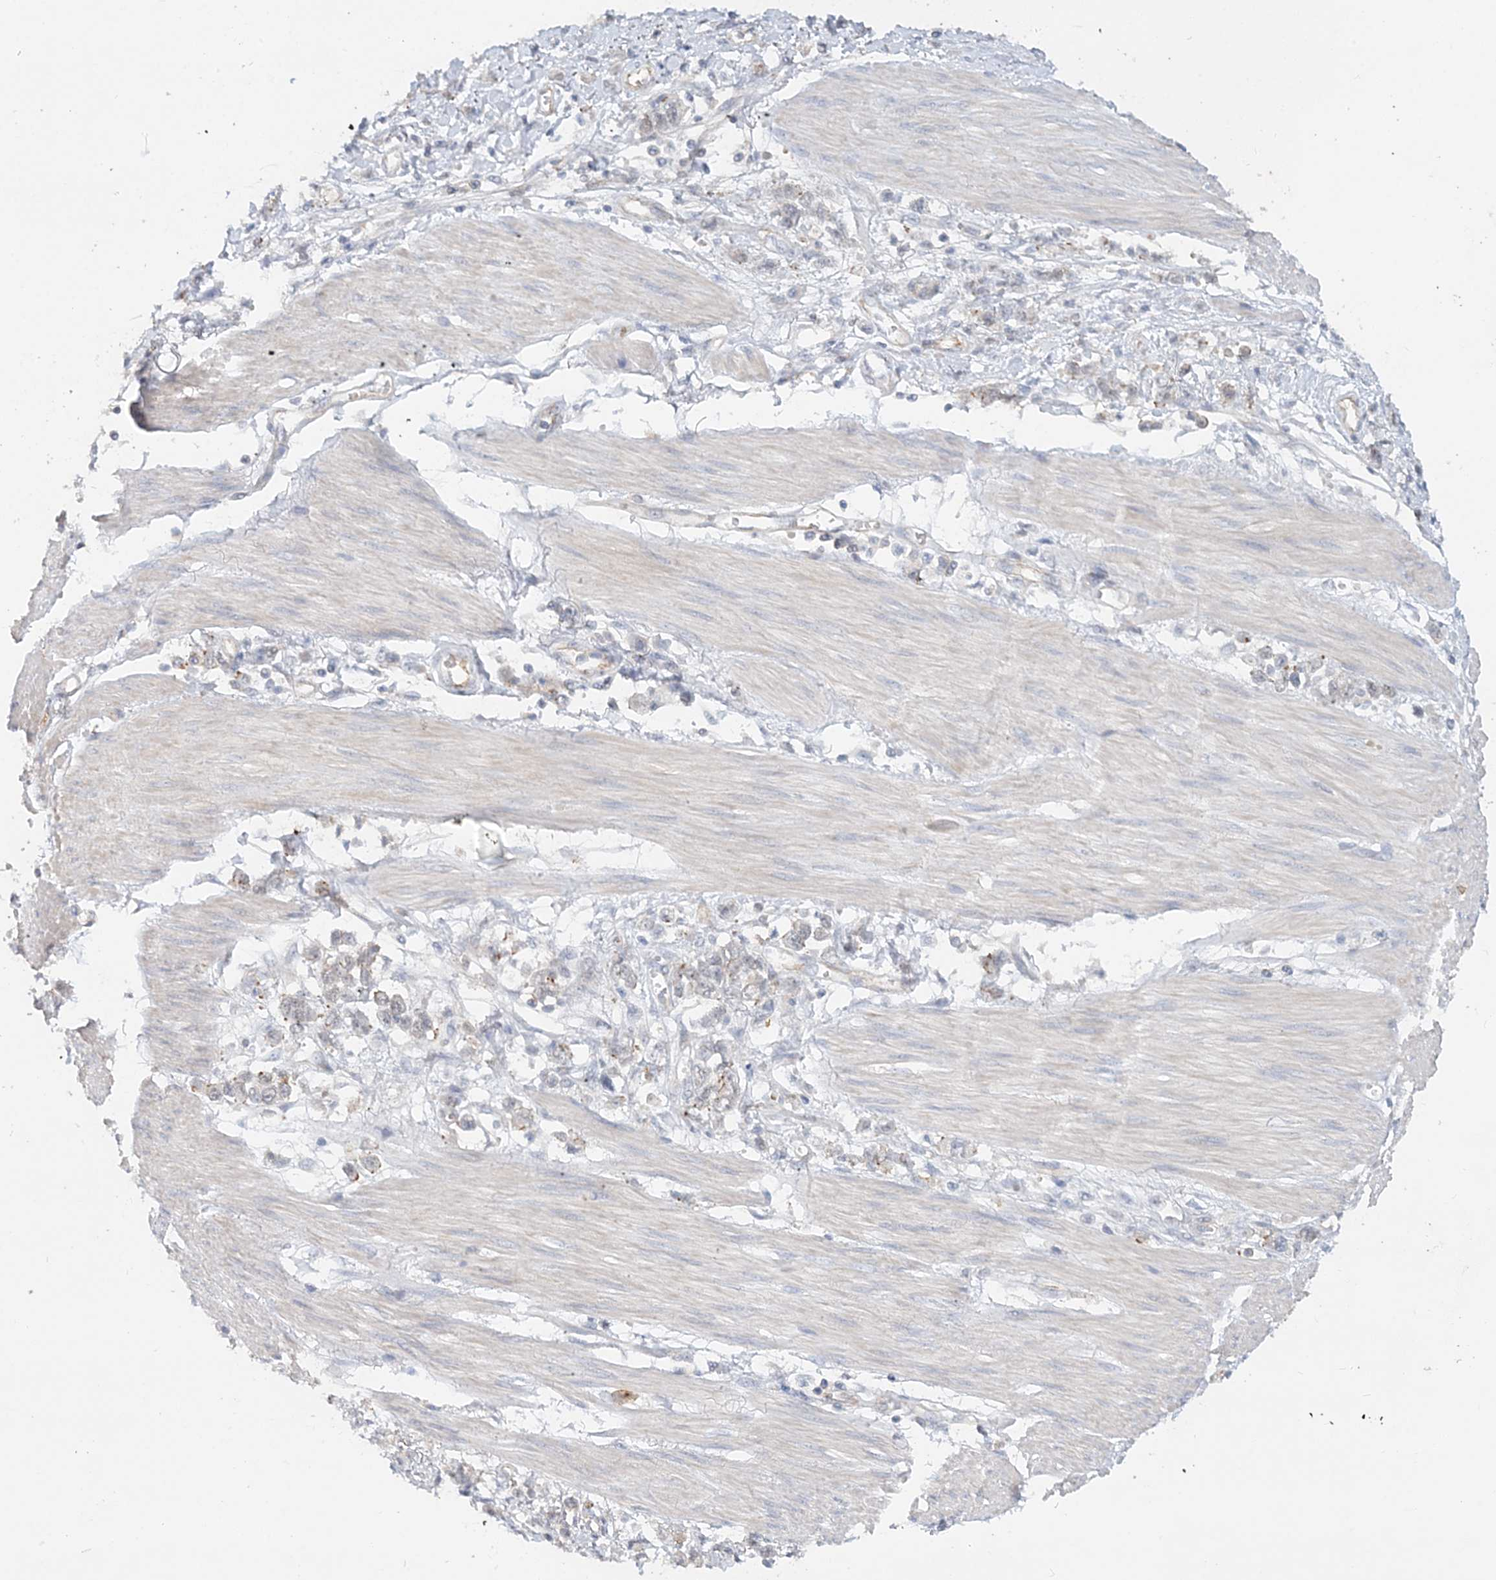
{"staining": {"intensity": "moderate", "quantity": "<25%", "location": "cytoplasmic/membranous"}, "tissue": "stomach cancer", "cell_type": "Tumor cells", "image_type": "cancer", "snomed": [{"axis": "morphology", "description": "Adenocarcinoma, NOS"}, {"axis": "topography", "description": "Stomach"}], "caption": "This photomicrograph shows stomach cancer (adenocarcinoma) stained with immunohistochemistry to label a protein in brown. The cytoplasmic/membranous of tumor cells show moderate positivity for the protein. Nuclei are counter-stained blue.", "gene": "MAT2B", "patient": {"sex": "female", "age": 76}}